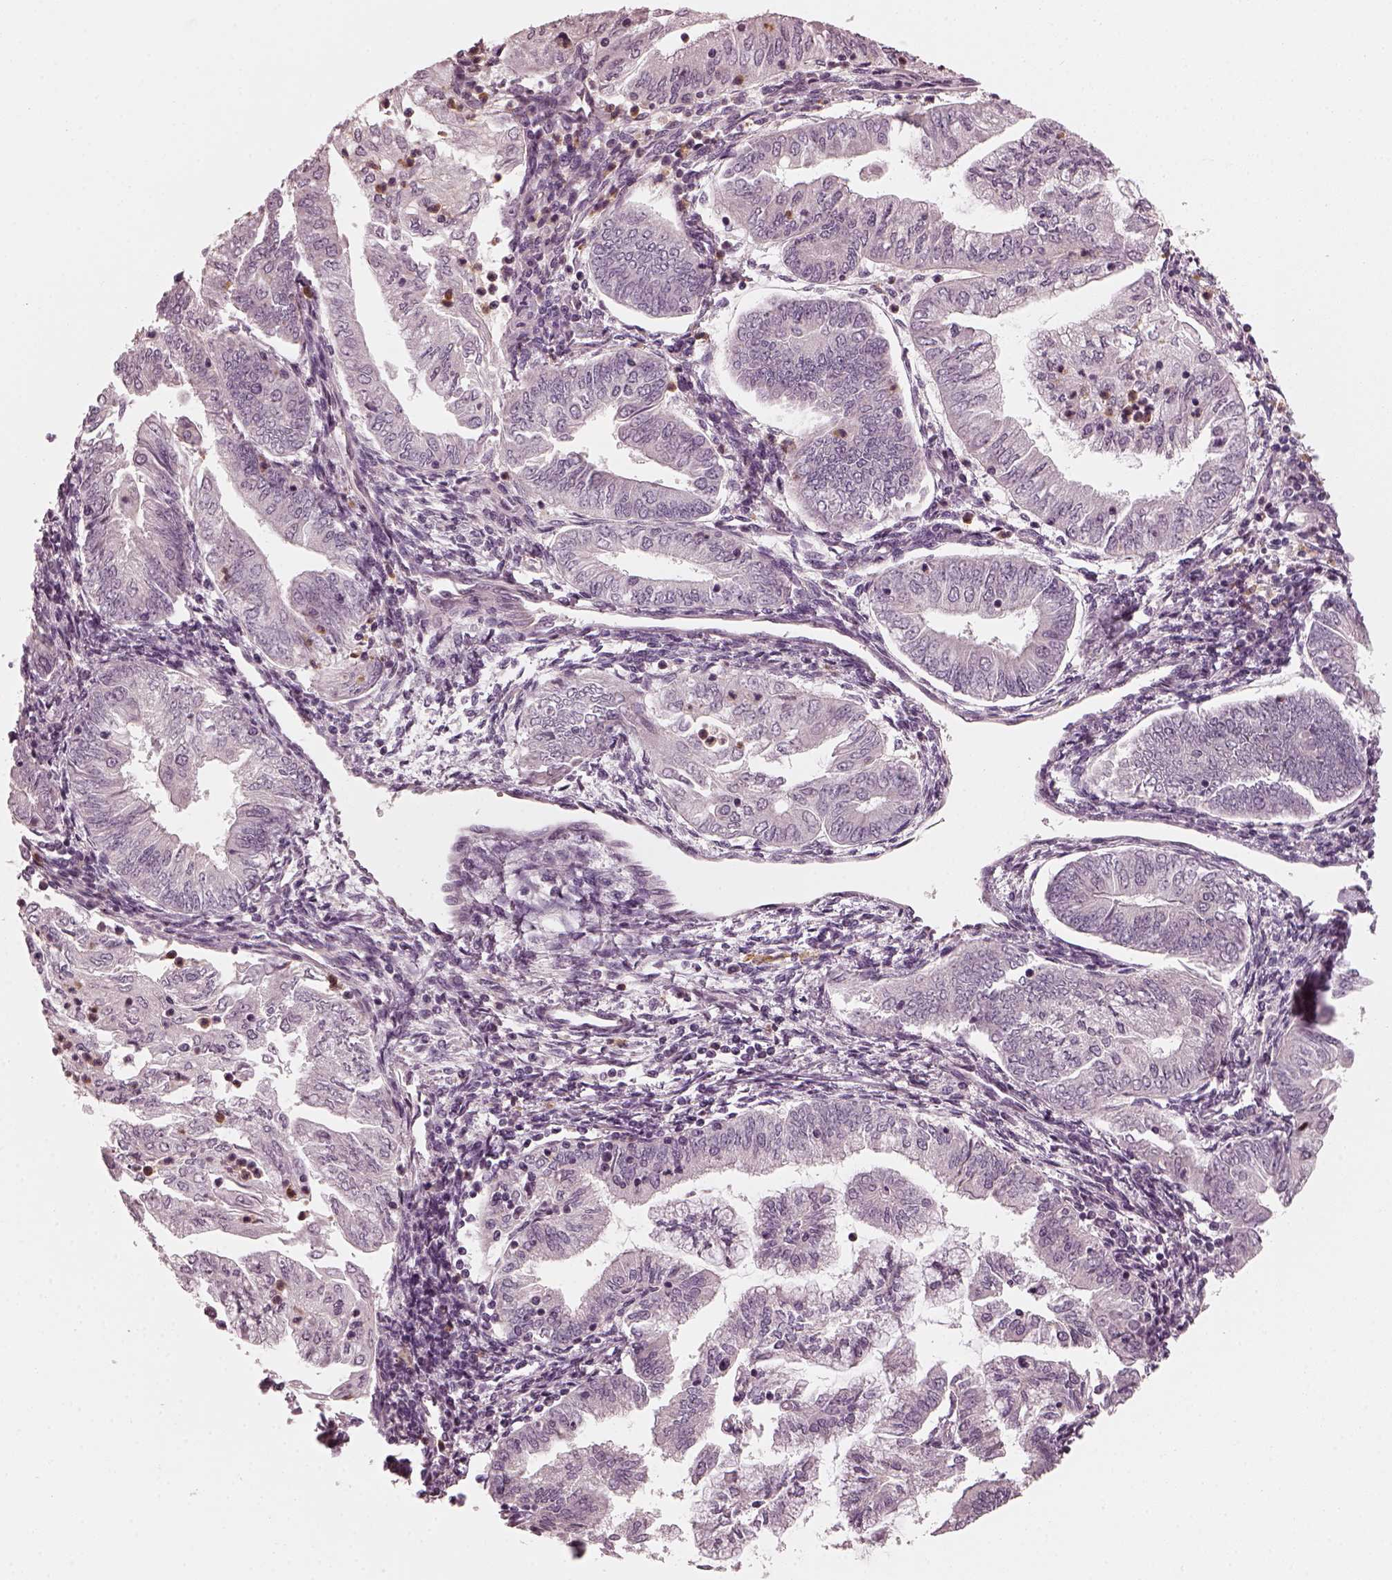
{"staining": {"intensity": "negative", "quantity": "none", "location": "none"}, "tissue": "endometrial cancer", "cell_type": "Tumor cells", "image_type": "cancer", "snomed": [{"axis": "morphology", "description": "Adenocarcinoma, NOS"}, {"axis": "topography", "description": "Endometrium"}], "caption": "Tumor cells are negative for protein expression in human endometrial cancer (adenocarcinoma).", "gene": "CHIT1", "patient": {"sex": "female", "age": 55}}